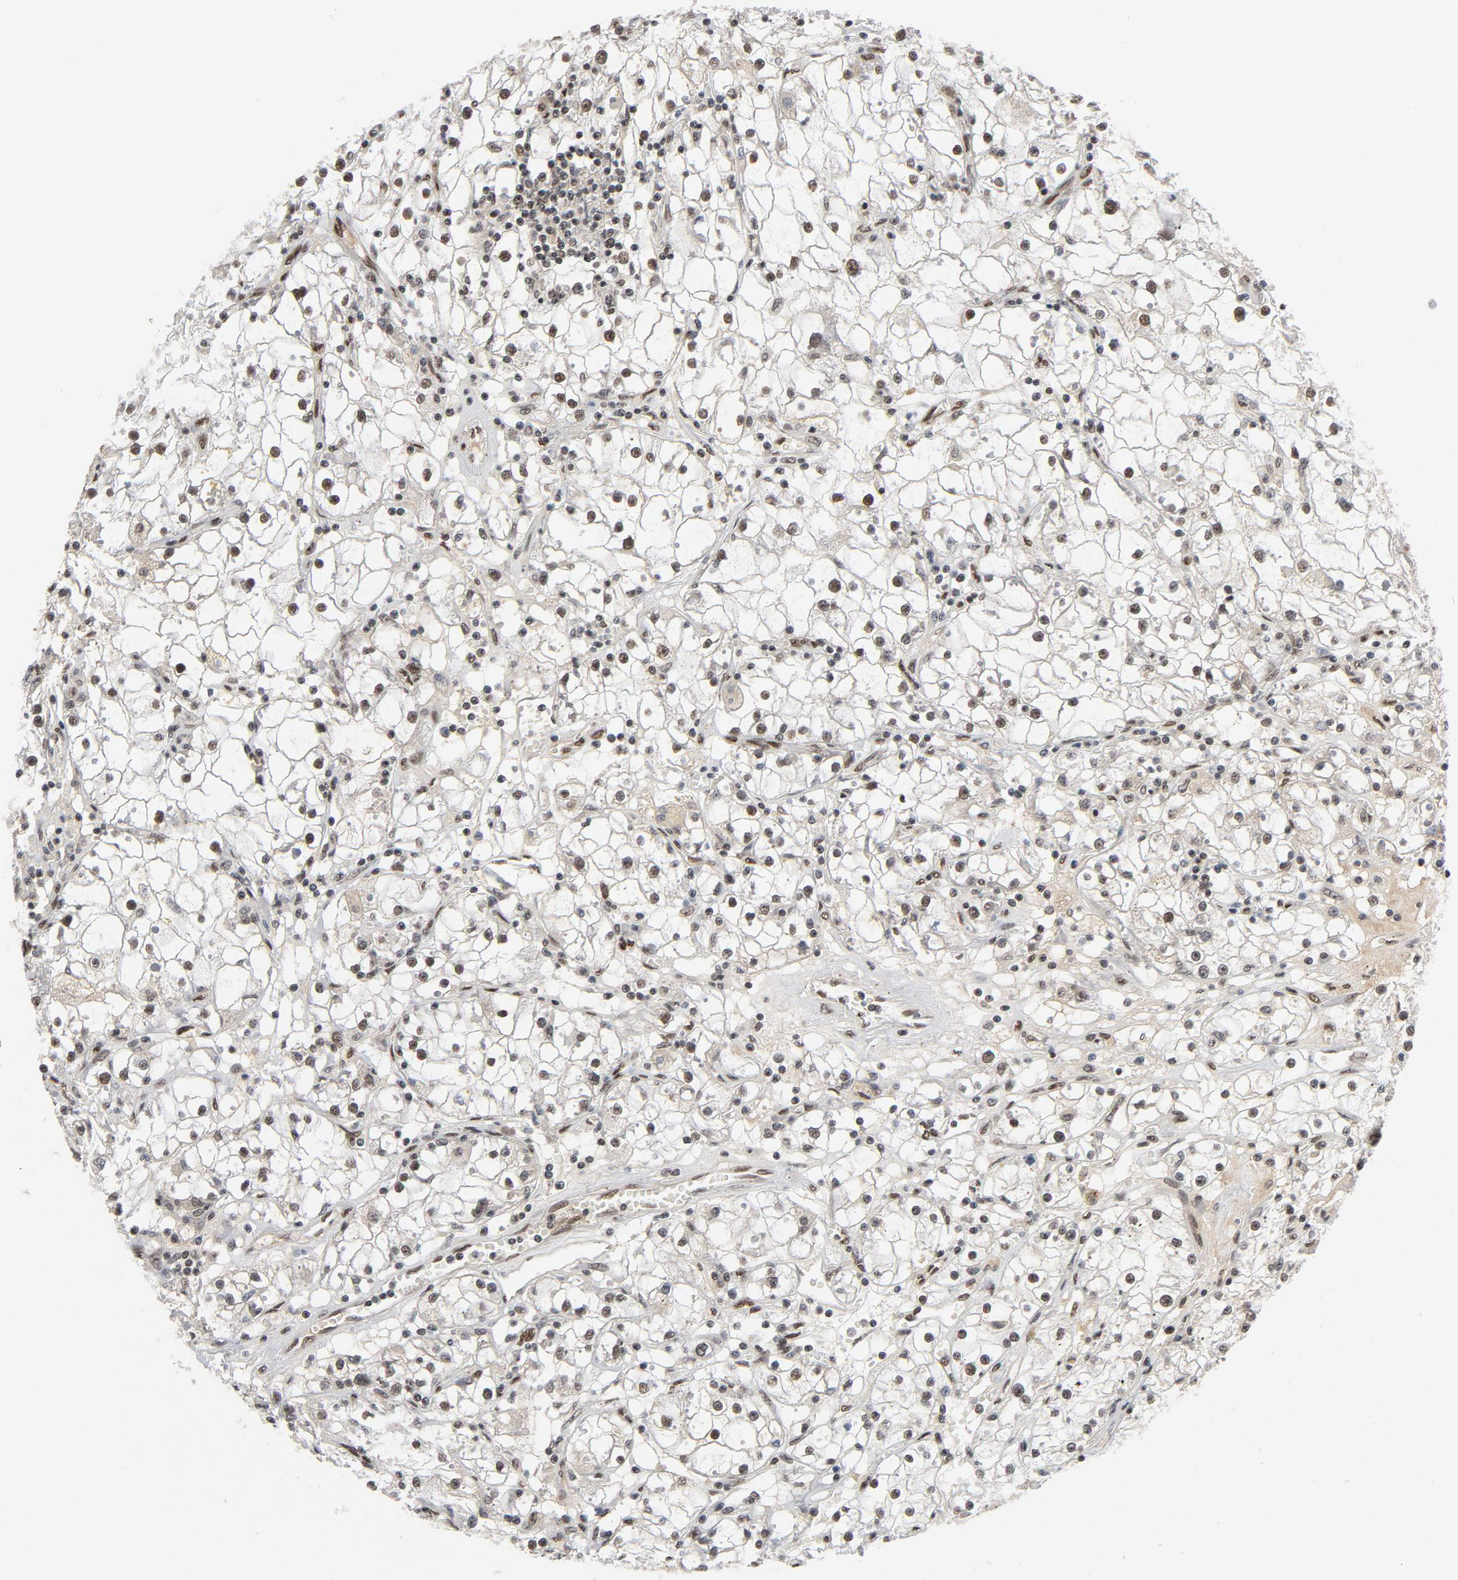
{"staining": {"intensity": "moderate", "quantity": ">75%", "location": "nuclear"}, "tissue": "renal cancer", "cell_type": "Tumor cells", "image_type": "cancer", "snomed": [{"axis": "morphology", "description": "Adenocarcinoma, NOS"}, {"axis": "topography", "description": "Kidney"}], "caption": "Immunohistochemistry (IHC) image of adenocarcinoma (renal) stained for a protein (brown), which demonstrates medium levels of moderate nuclear staining in approximately >75% of tumor cells.", "gene": "SMARCD1", "patient": {"sex": "male", "age": 56}}